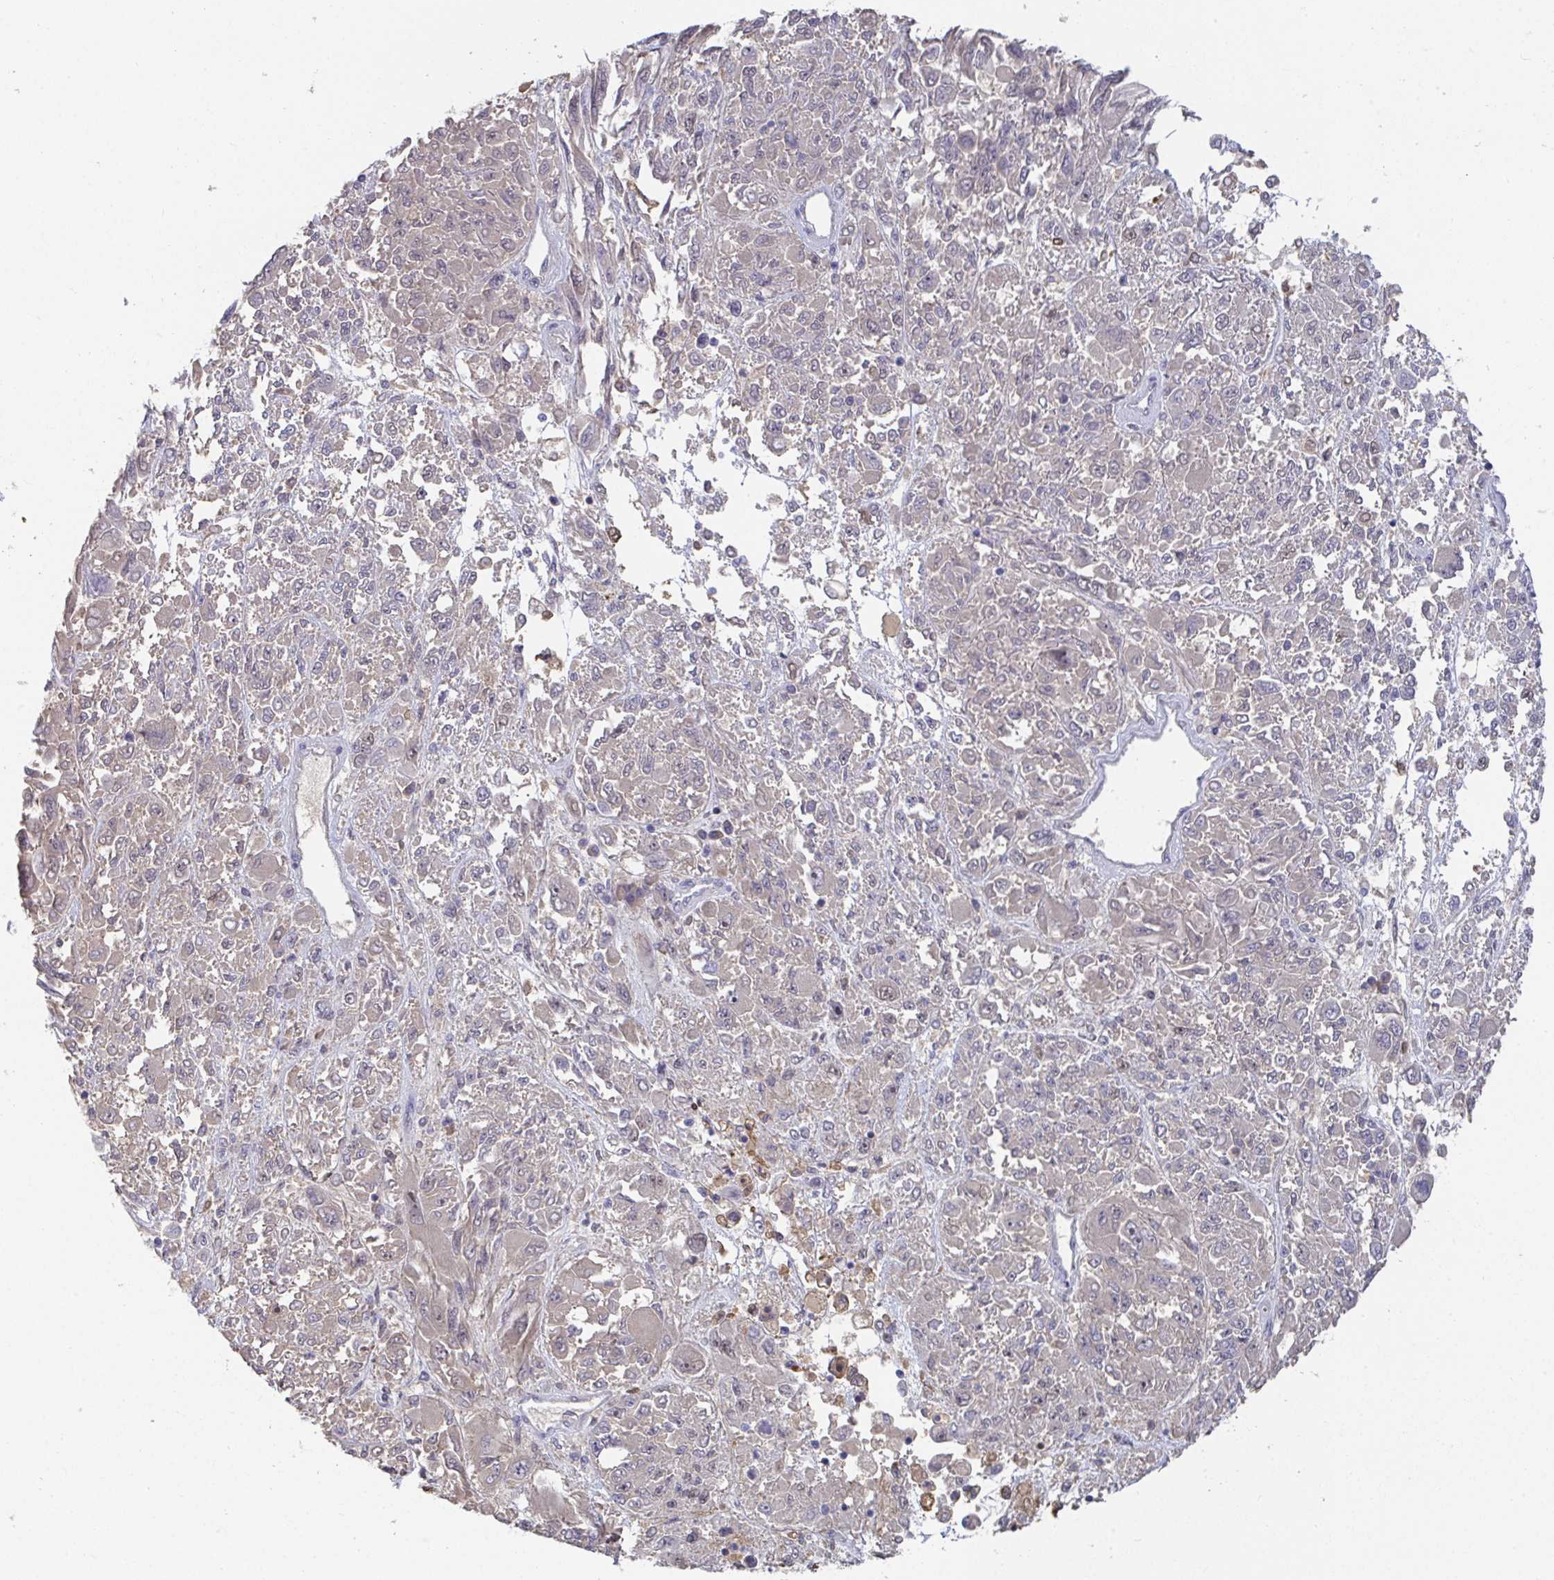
{"staining": {"intensity": "negative", "quantity": "none", "location": "none"}, "tissue": "melanoma", "cell_type": "Tumor cells", "image_type": "cancer", "snomed": [{"axis": "morphology", "description": "Malignant melanoma, NOS"}, {"axis": "topography", "description": "Skin"}], "caption": "Immunohistochemical staining of human melanoma demonstrates no significant positivity in tumor cells.", "gene": "ANO5", "patient": {"sex": "female", "age": 91}}